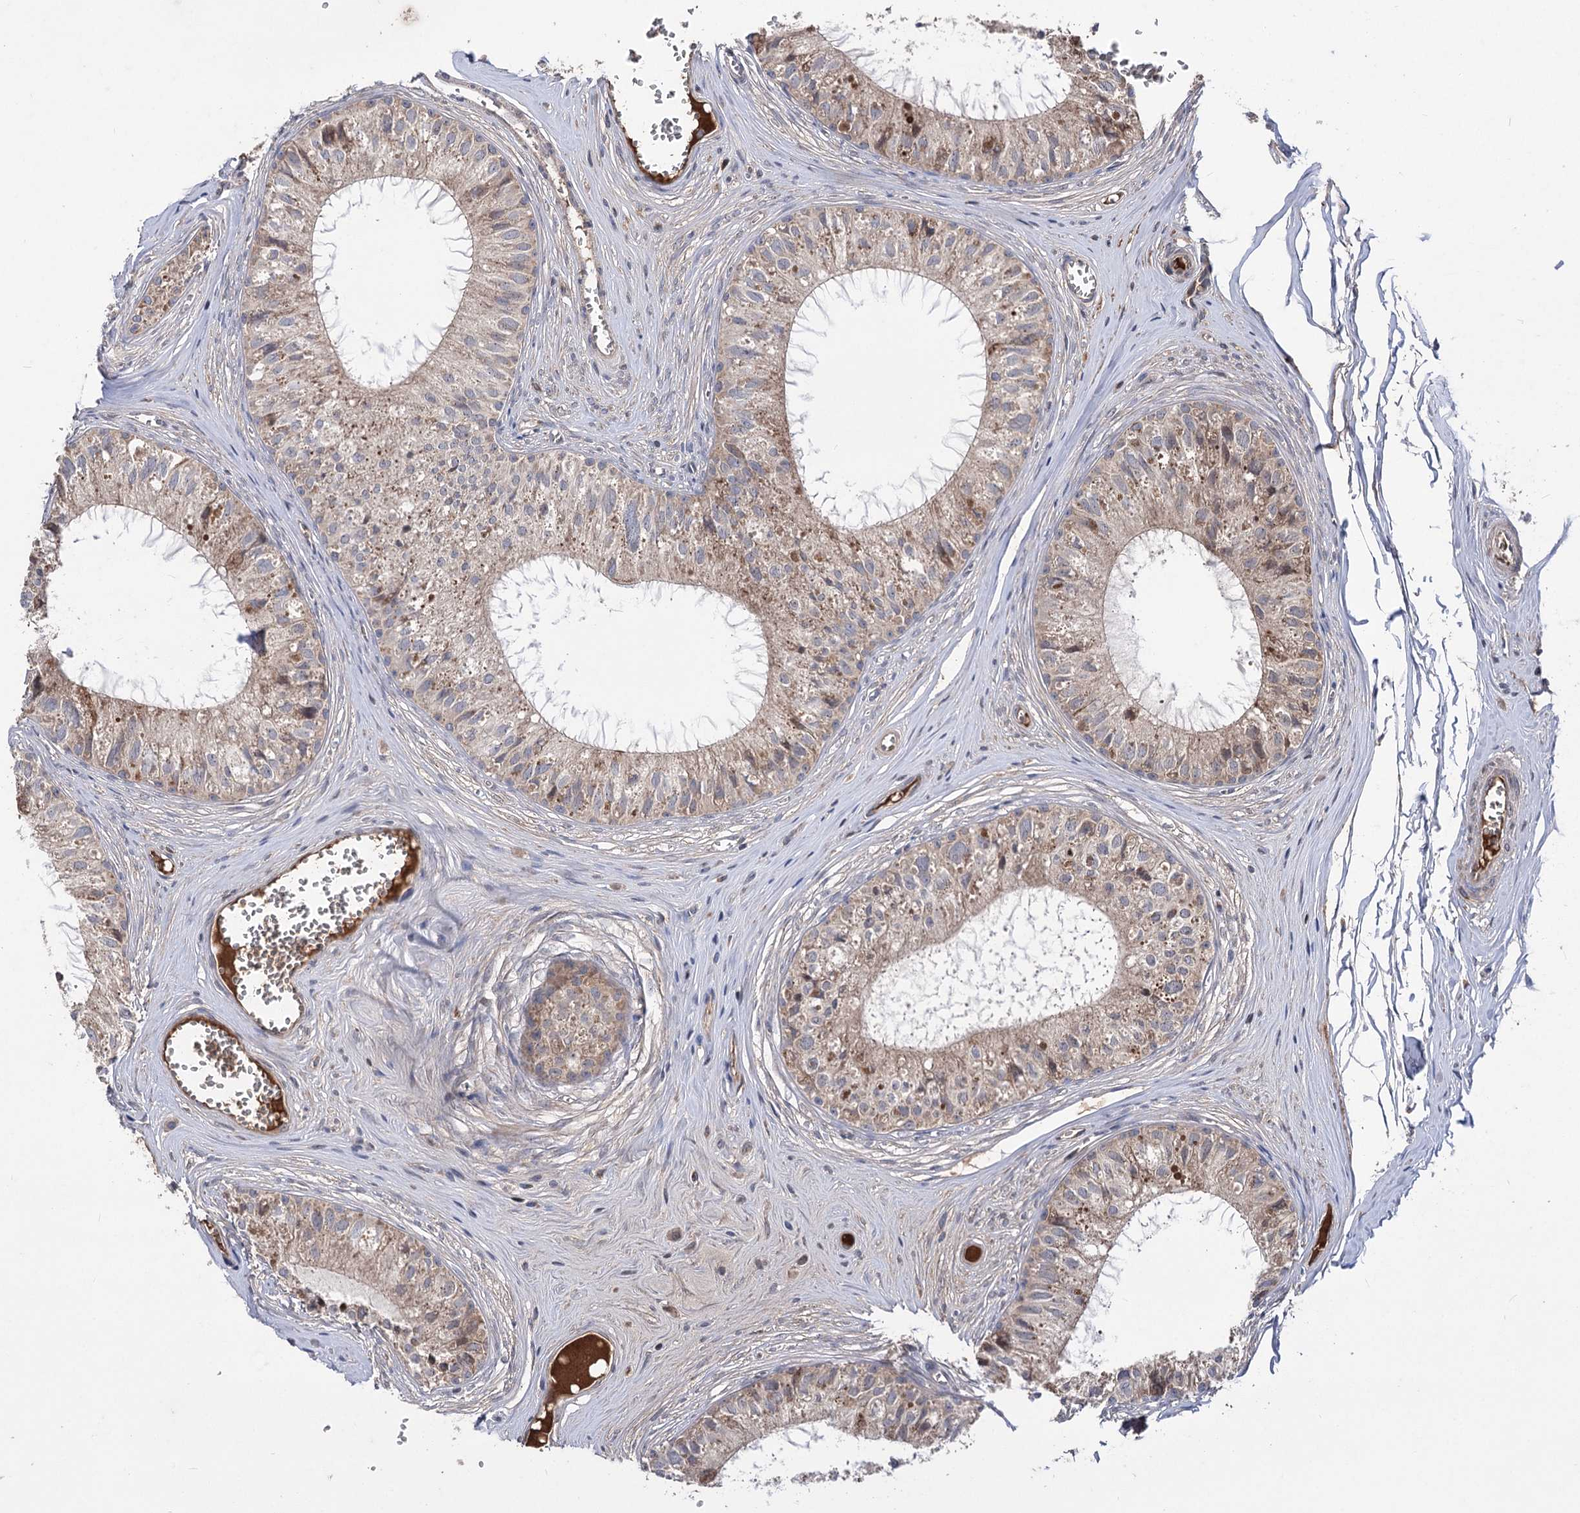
{"staining": {"intensity": "moderate", "quantity": ">75%", "location": "cytoplasmic/membranous"}, "tissue": "epididymis", "cell_type": "Glandular cells", "image_type": "normal", "snomed": [{"axis": "morphology", "description": "Normal tissue, NOS"}, {"axis": "topography", "description": "Epididymis"}], "caption": "DAB immunohistochemical staining of unremarkable human epididymis shows moderate cytoplasmic/membranous protein expression in about >75% of glandular cells.", "gene": "RASSF3", "patient": {"sex": "male", "age": 36}}